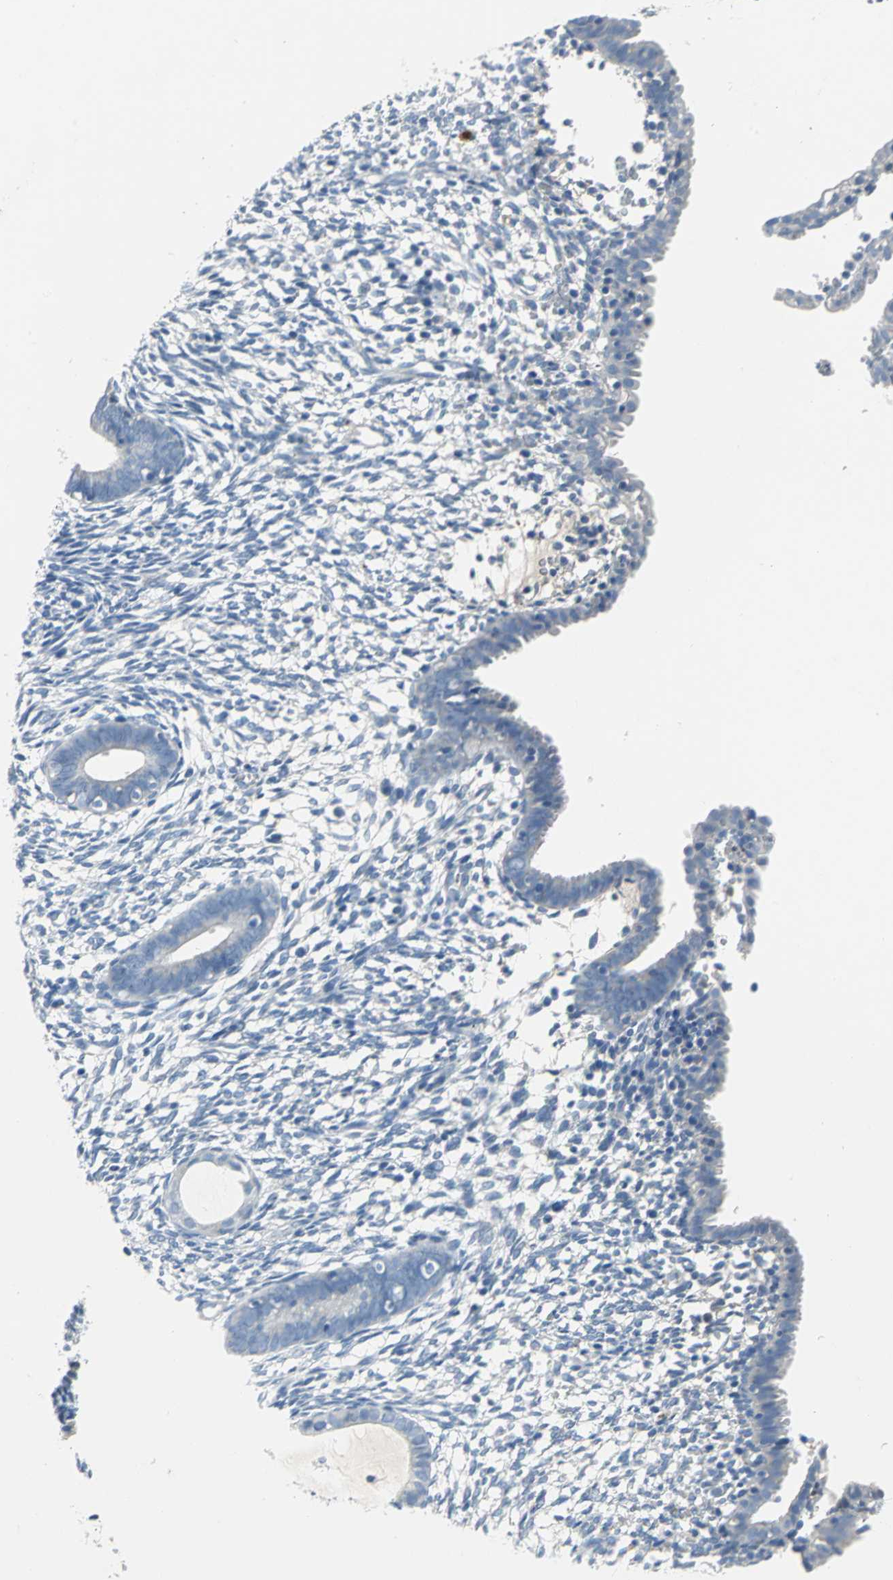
{"staining": {"intensity": "negative", "quantity": "none", "location": "none"}, "tissue": "endometrium", "cell_type": "Cells in endometrial stroma", "image_type": "normal", "snomed": [{"axis": "morphology", "description": "Normal tissue, NOS"}, {"axis": "morphology", "description": "Atrophy, NOS"}, {"axis": "topography", "description": "Uterus"}, {"axis": "topography", "description": "Endometrium"}], "caption": "IHC of benign human endometrium displays no staining in cells in endometrial stroma. Nuclei are stained in blue.", "gene": "PTGDS", "patient": {"sex": "female", "age": 68}}